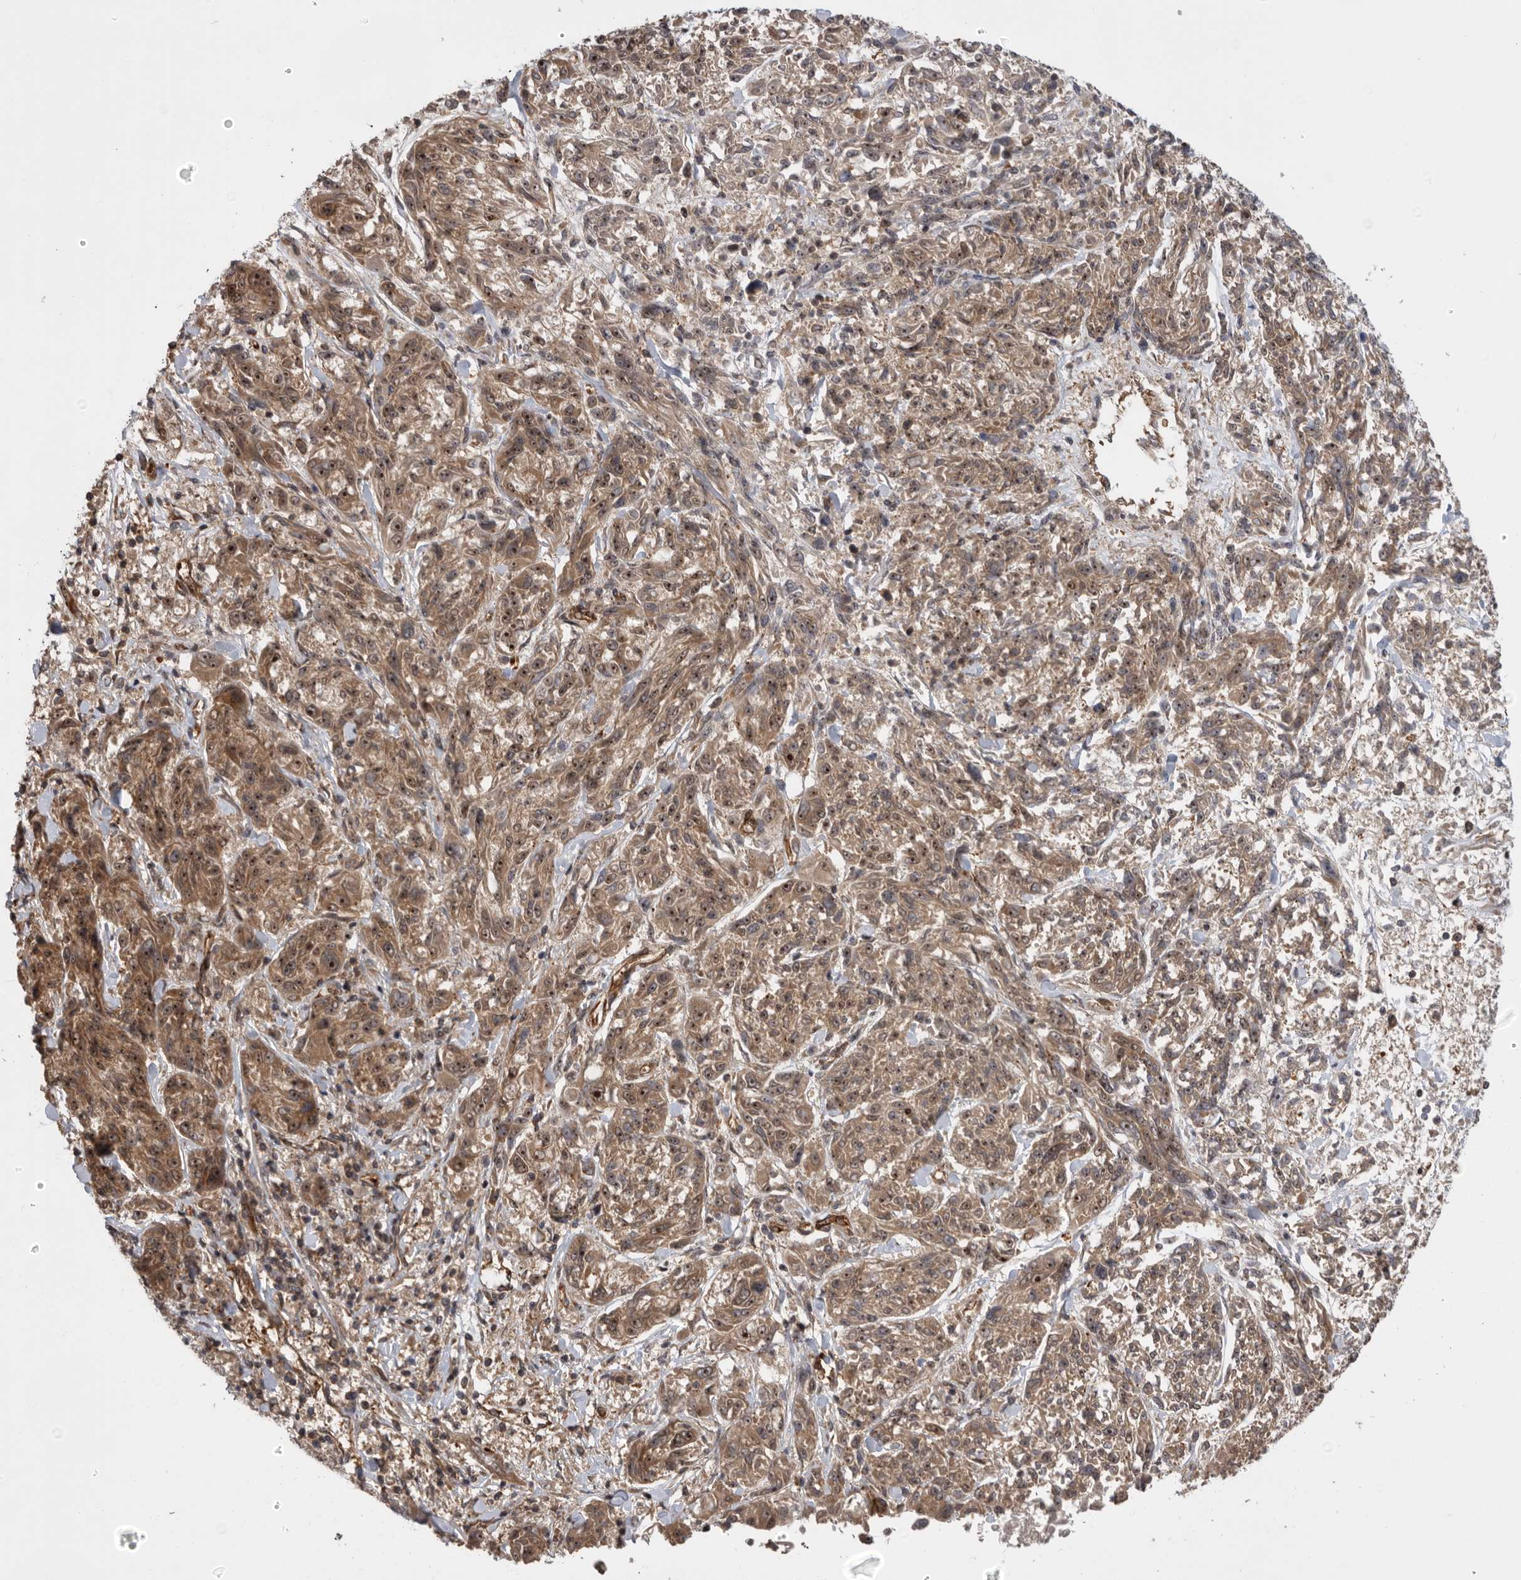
{"staining": {"intensity": "moderate", "quantity": ">75%", "location": "cytoplasmic/membranous,nuclear"}, "tissue": "melanoma", "cell_type": "Tumor cells", "image_type": "cancer", "snomed": [{"axis": "morphology", "description": "Malignant melanoma, NOS"}, {"axis": "topography", "description": "Skin"}], "caption": "The photomicrograph demonstrates staining of malignant melanoma, revealing moderate cytoplasmic/membranous and nuclear protein positivity (brown color) within tumor cells.", "gene": "DHDDS", "patient": {"sex": "male", "age": 53}}